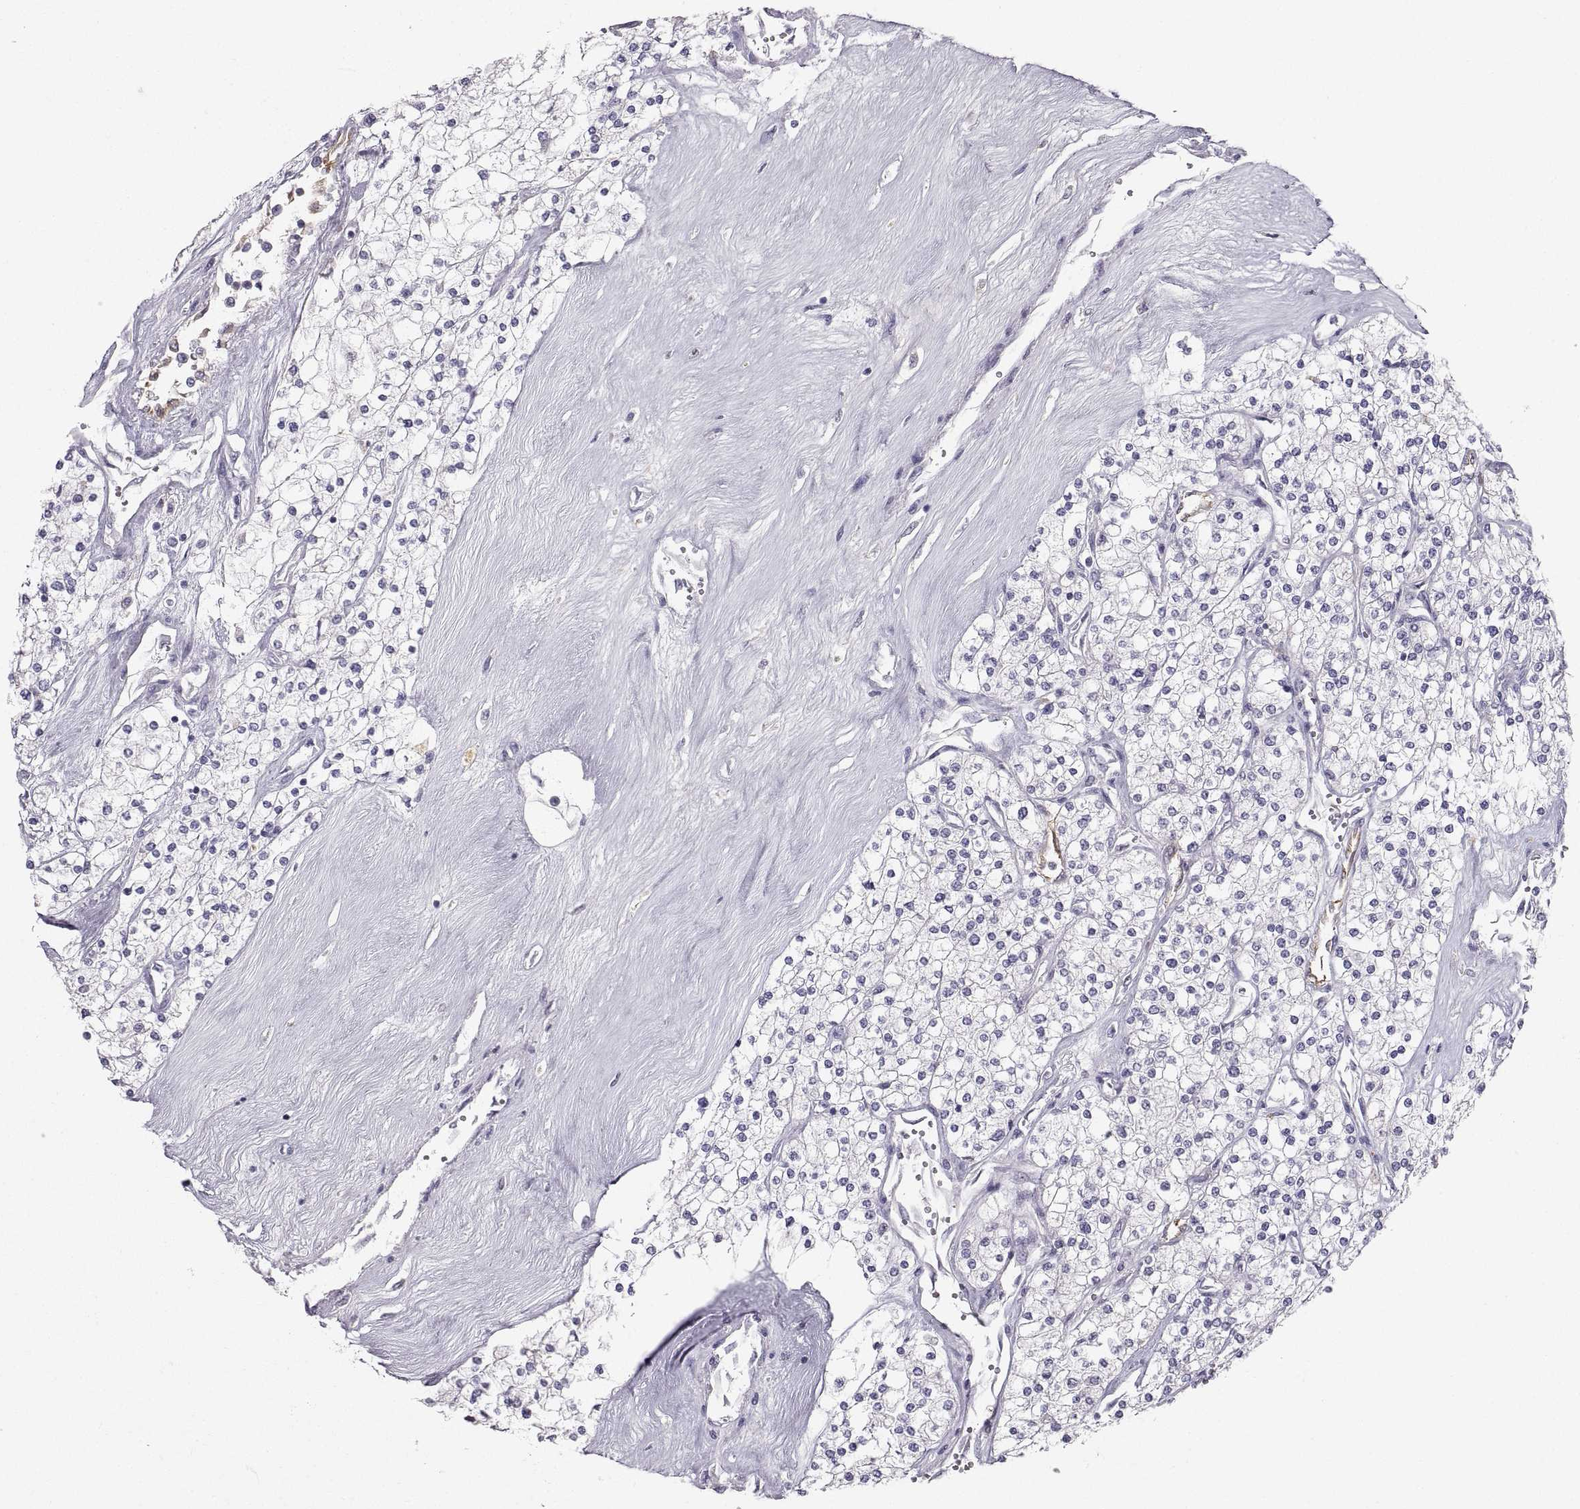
{"staining": {"intensity": "negative", "quantity": "none", "location": "none"}, "tissue": "renal cancer", "cell_type": "Tumor cells", "image_type": "cancer", "snomed": [{"axis": "morphology", "description": "Adenocarcinoma, NOS"}, {"axis": "topography", "description": "Kidney"}], "caption": "Tumor cells are negative for protein expression in human adenocarcinoma (renal). (DAB (3,3'-diaminobenzidine) immunohistochemistry (IHC) visualized using brightfield microscopy, high magnification).", "gene": "PGM5", "patient": {"sex": "male", "age": 80}}